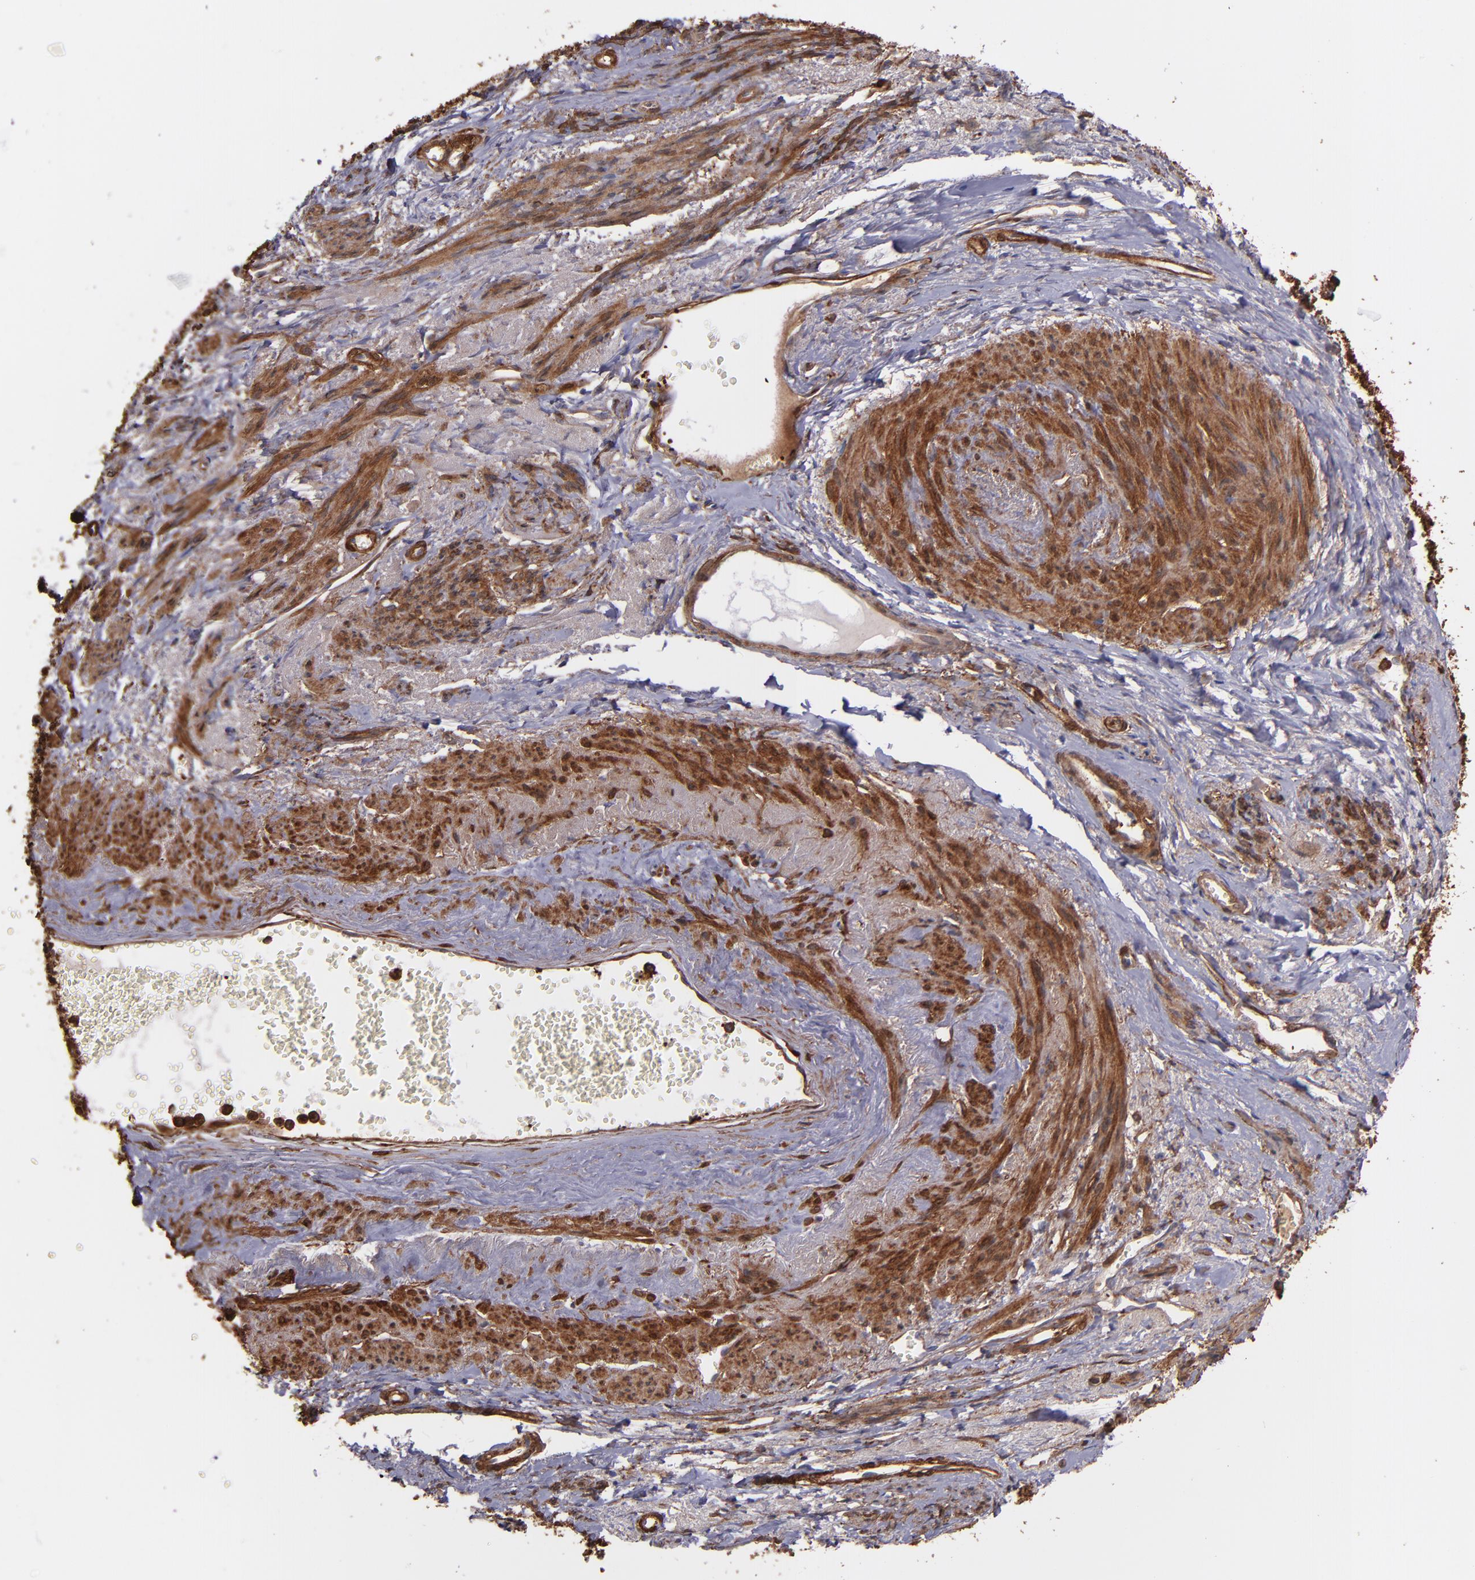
{"staining": {"intensity": "moderate", "quantity": "25%-75%", "location": "cytoplasmic/membranous"}, "tissue": "endometrial cancer", "cell_type": "Tumor cells", "image_type": "cancer", "snomed": [{"axis": "morphology", "description": "Adenocarcinoma, NOS"}, {"axis": "topography", "description": "Endometrium"}], "caption": "Tumor cells show moderate cytoplasmic/membranous positivity in approximately 25%-75% of cells in endometrial adenocarcinoma.", "gene": "VCL", "patient": {"sex": "female", "age": 75}}